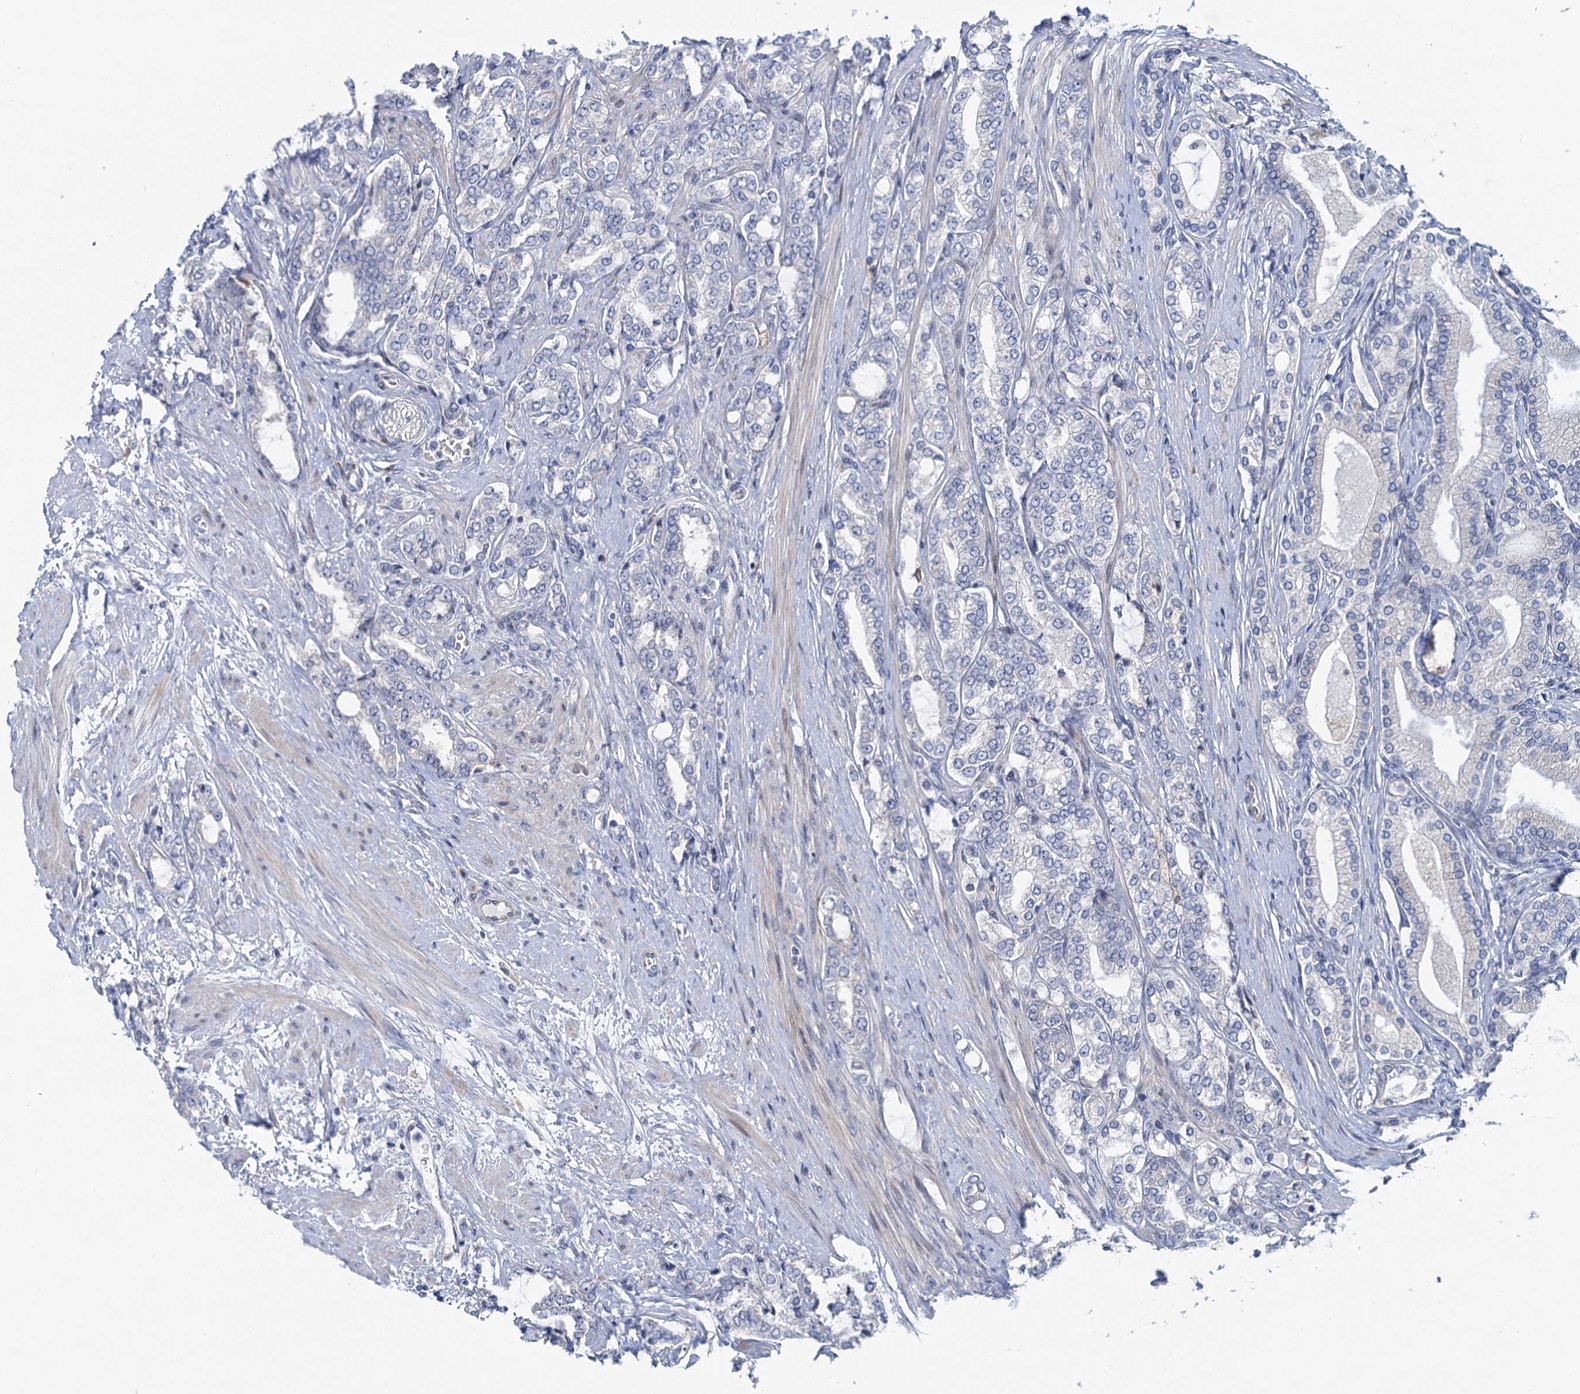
{"staining": {"intensity": "negative", "quantity": "none", "location": "none"}, "tissue": "prostate cancer", "cell_type": "Tumor cells", "image_type": "cancer", "snomed": [{"axis": "morphology", "description": "Adenocarcinoma, High grade"}, {"axis": "topography", "description": "Prostate"}], "caption": "Immunohistochemistry (IHC) photomicrograph of human prostate cancer stained for a protein (brown), which demonstrates no staining in tumor cells. (DAB (3,3'-diaminobenzidine) IHC with hematoxylin counter stain).", "gene": "QPCTL", "patient": {"sex": "male", "age": 64}}